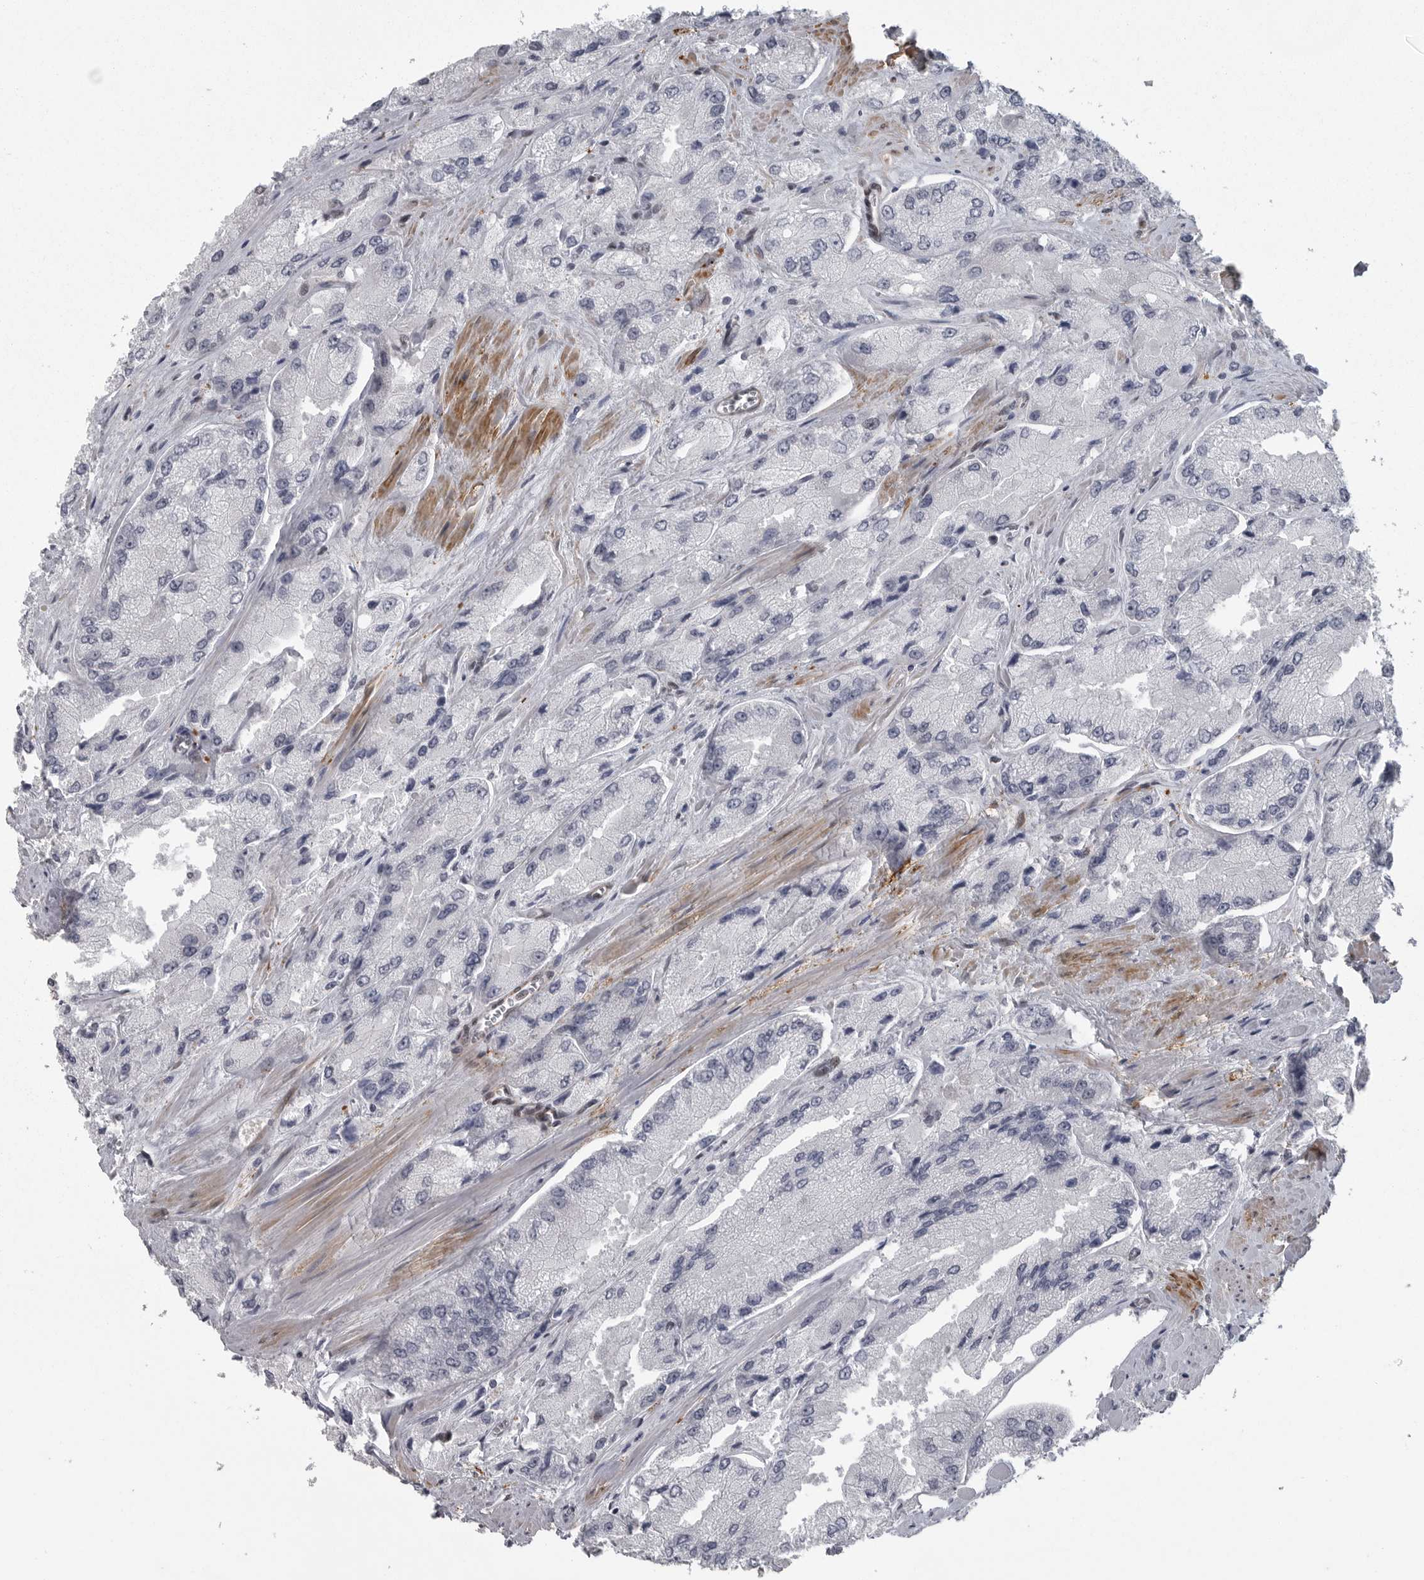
{"staining": {"intensity": "negative", "quantity": "none", "location": "none"}, "tissue": "prostate cancer", "cell_type": "Tumor cells", "image_type": "cancer", "snomed": [{"axis": "morphology", "description": "Adenocarcinoma, High grade"}, {"axis": "topography", "description": "Prostate"}], "caption": "IHC photomicrograph of neoplastic tissue: adenocarcinoma (high-grade) (prostate) stained with DAB exhibits no significant protein staining in tumor cells.", "gene": "HMGN3", "patient": {"sex": "male", "age": 58}}